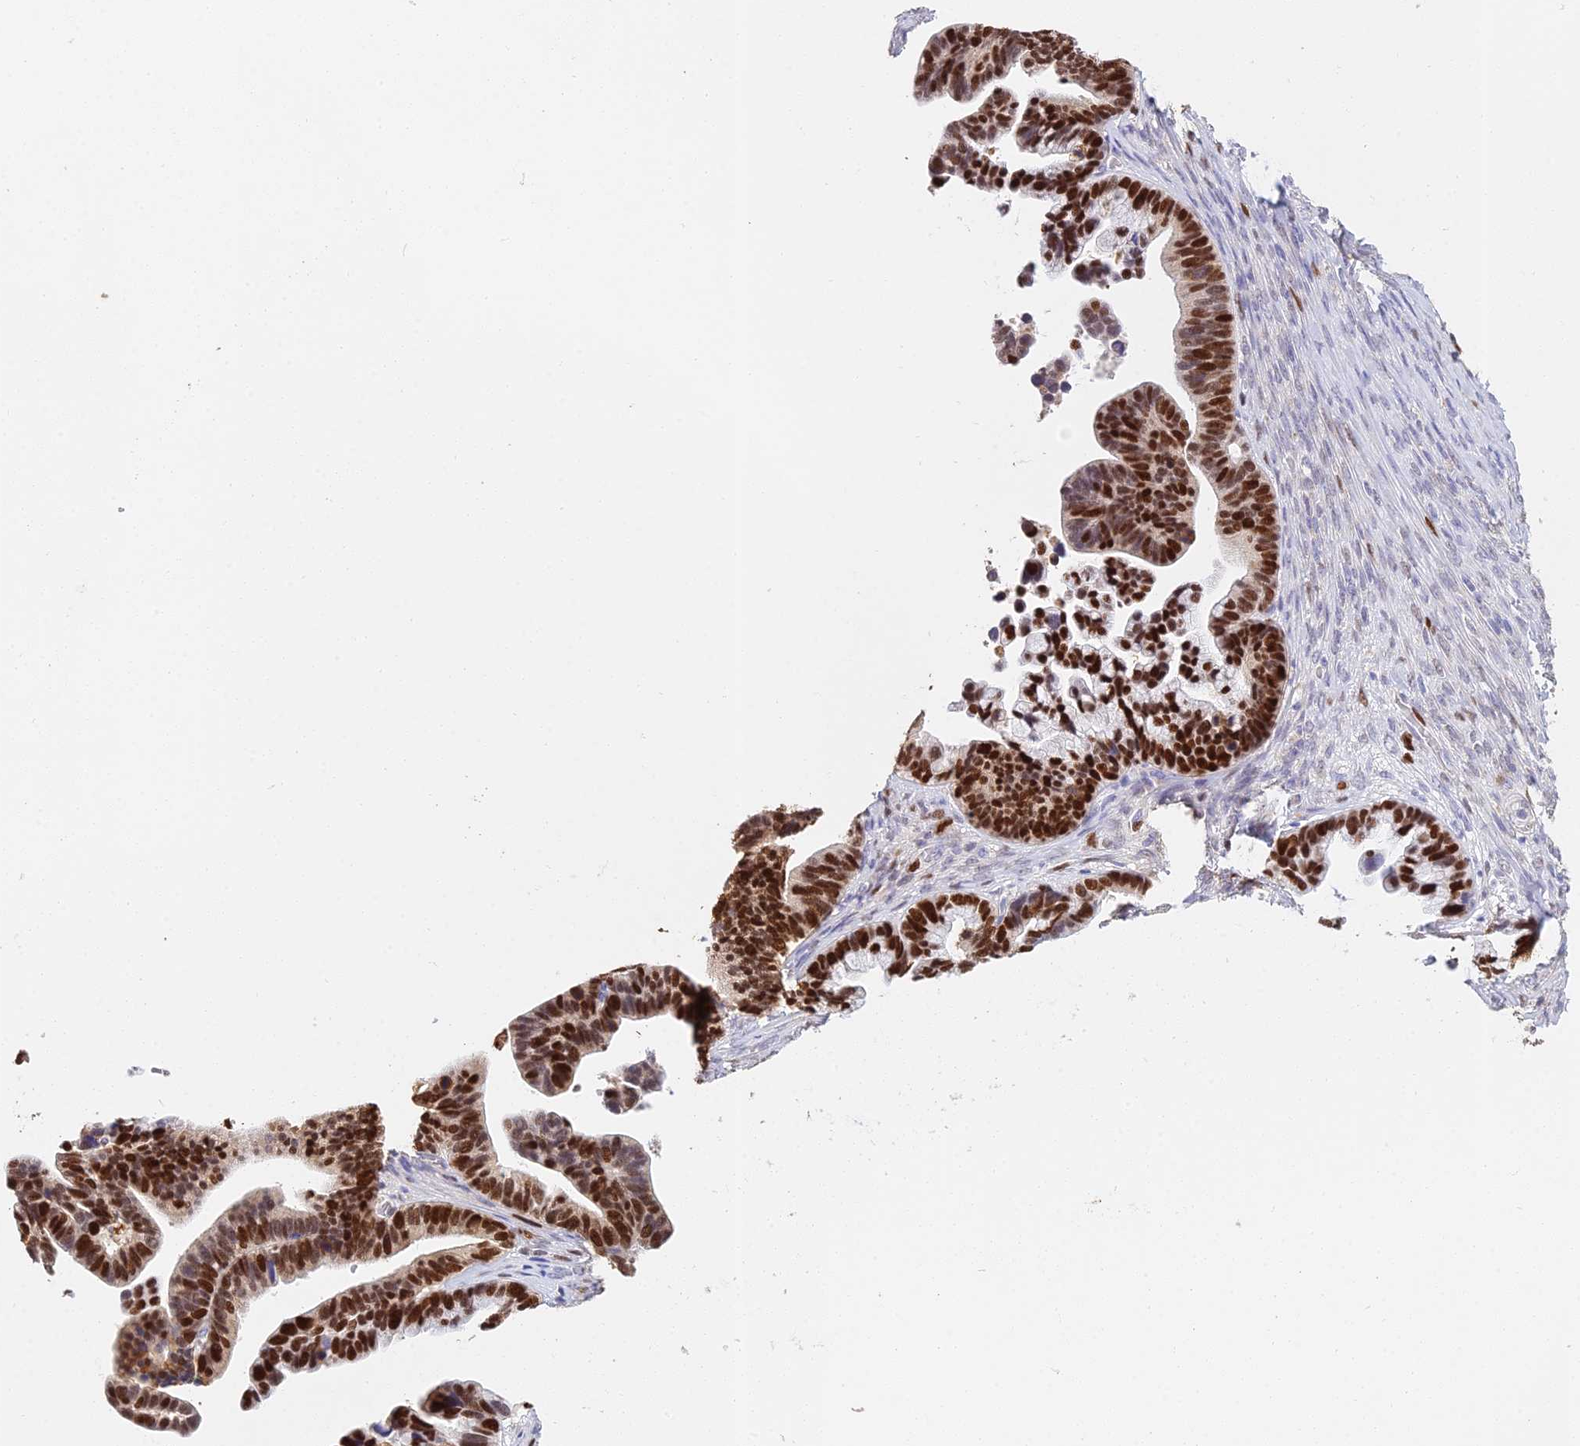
{"staining": {"intensity": "strong", "quantity": ">75%", "location": "nuclear"}, "tissue": "ovarian cancer", "cell_type": "Tumor cells", "image_type": "cancer", "snomed": [{"axis": "morphology", "description": "Cystadenocarcinoma, serous, NOS"}, {"axis": "topography", "description": "Ovary"}], "caption": "Strong nuclear expression for a protein is identified in approximately >75% of tumor cells of ovarian serous cystadenocarcinoma using immunohistochemistry (IHC).", "gene": "MCM2", "patient": {"sex": "female", "age": 56}}